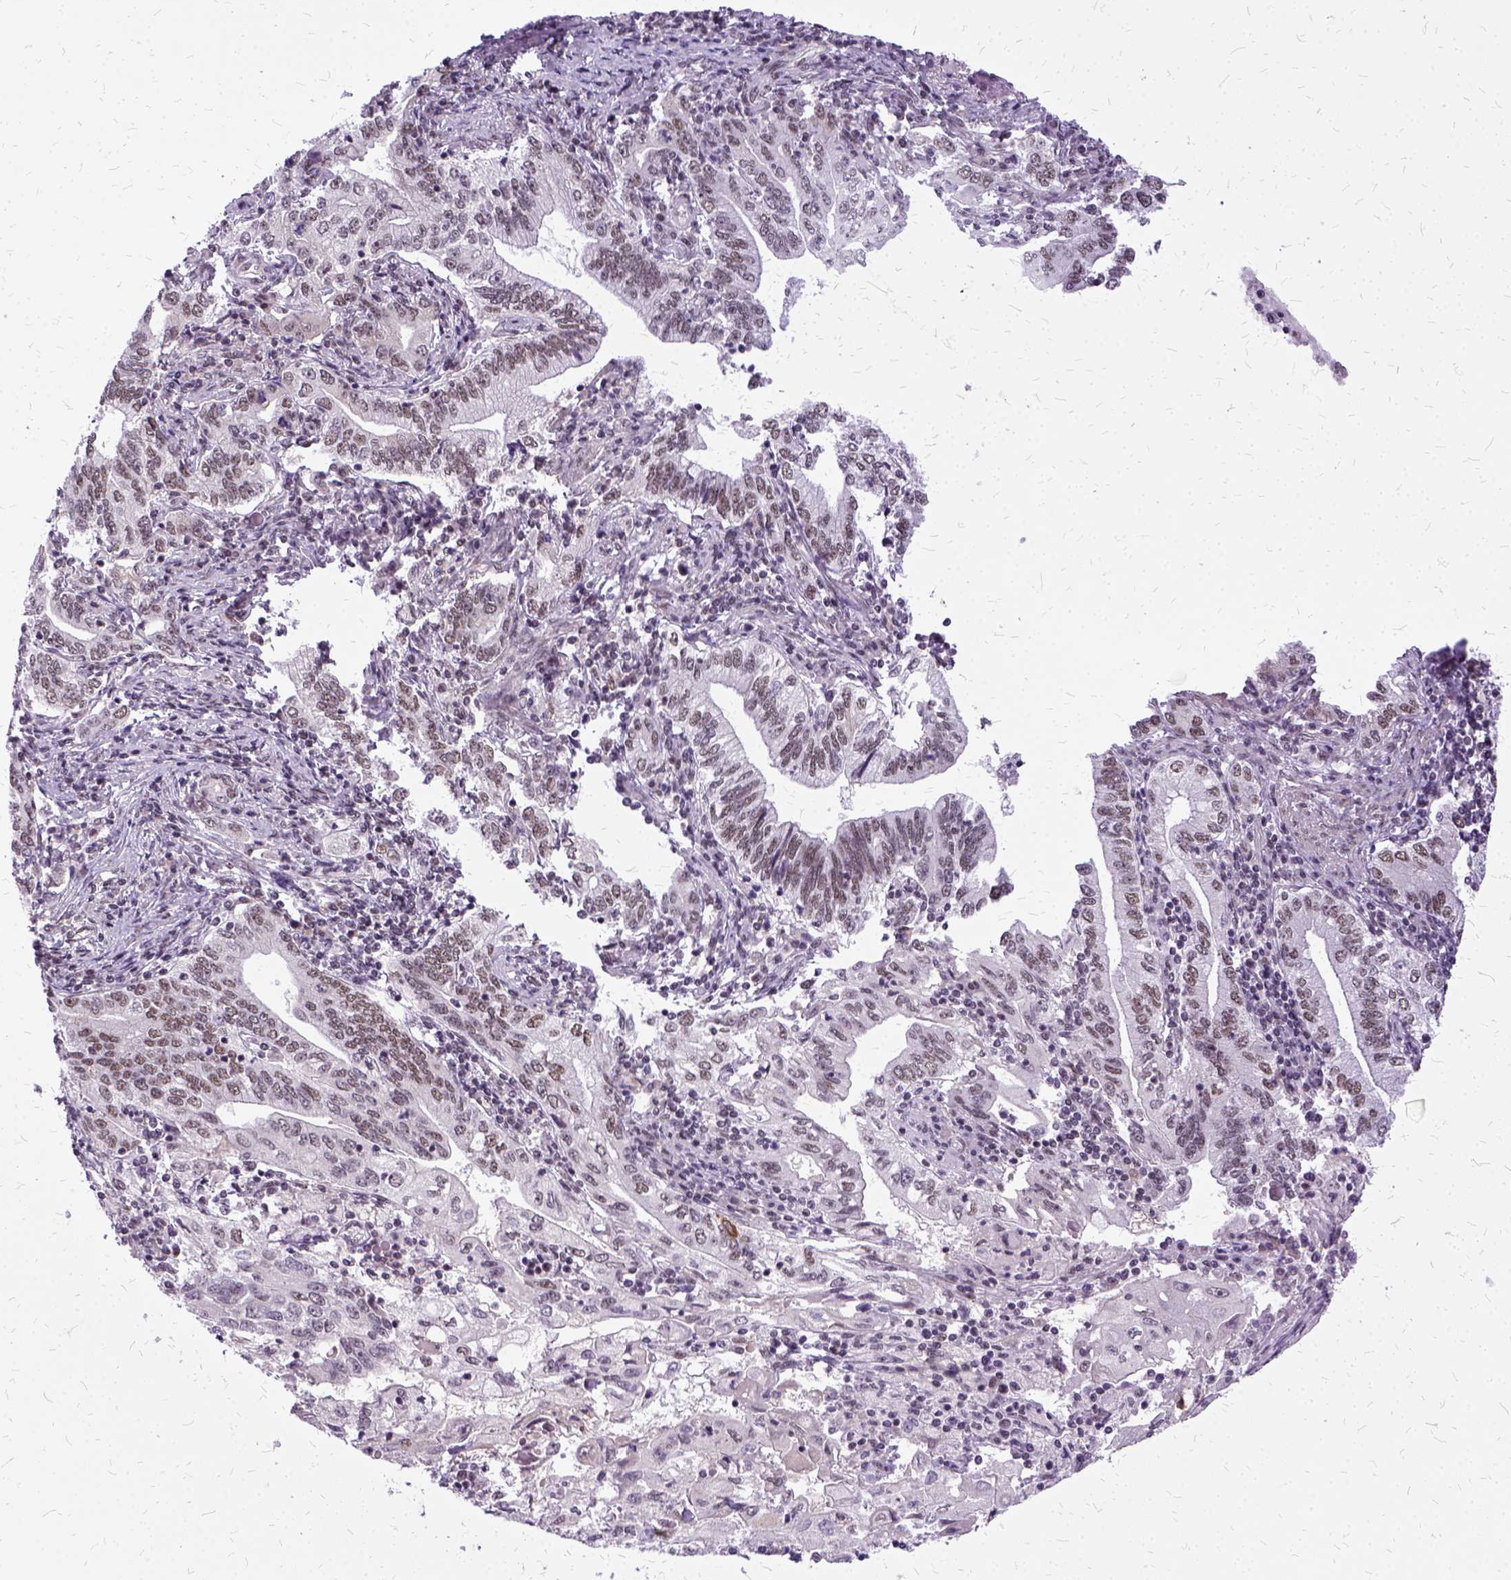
{"staining": {"intensity": "moderate", "quantity": "<25%", "location": "nuclear"}, "tissue": "stomach cancer", "cell_type": "Tumor cells", "image_type": "cancer", "snomed": [{"axis": "morphology", "description": "Adenocarcinoma, NOS"}, {"axis": "topography", "description": "Stomach, lower"}], "caption": "Immunohistochemistry (IHC) image of human stomach cancer (adenocarcinoma) stained for a protein (brown), which displays low levels of moderate nuclear staining in about <25% of tumor cells.", "gene": "SETD1A", "patient": {"sex": "female", "age": 72}}